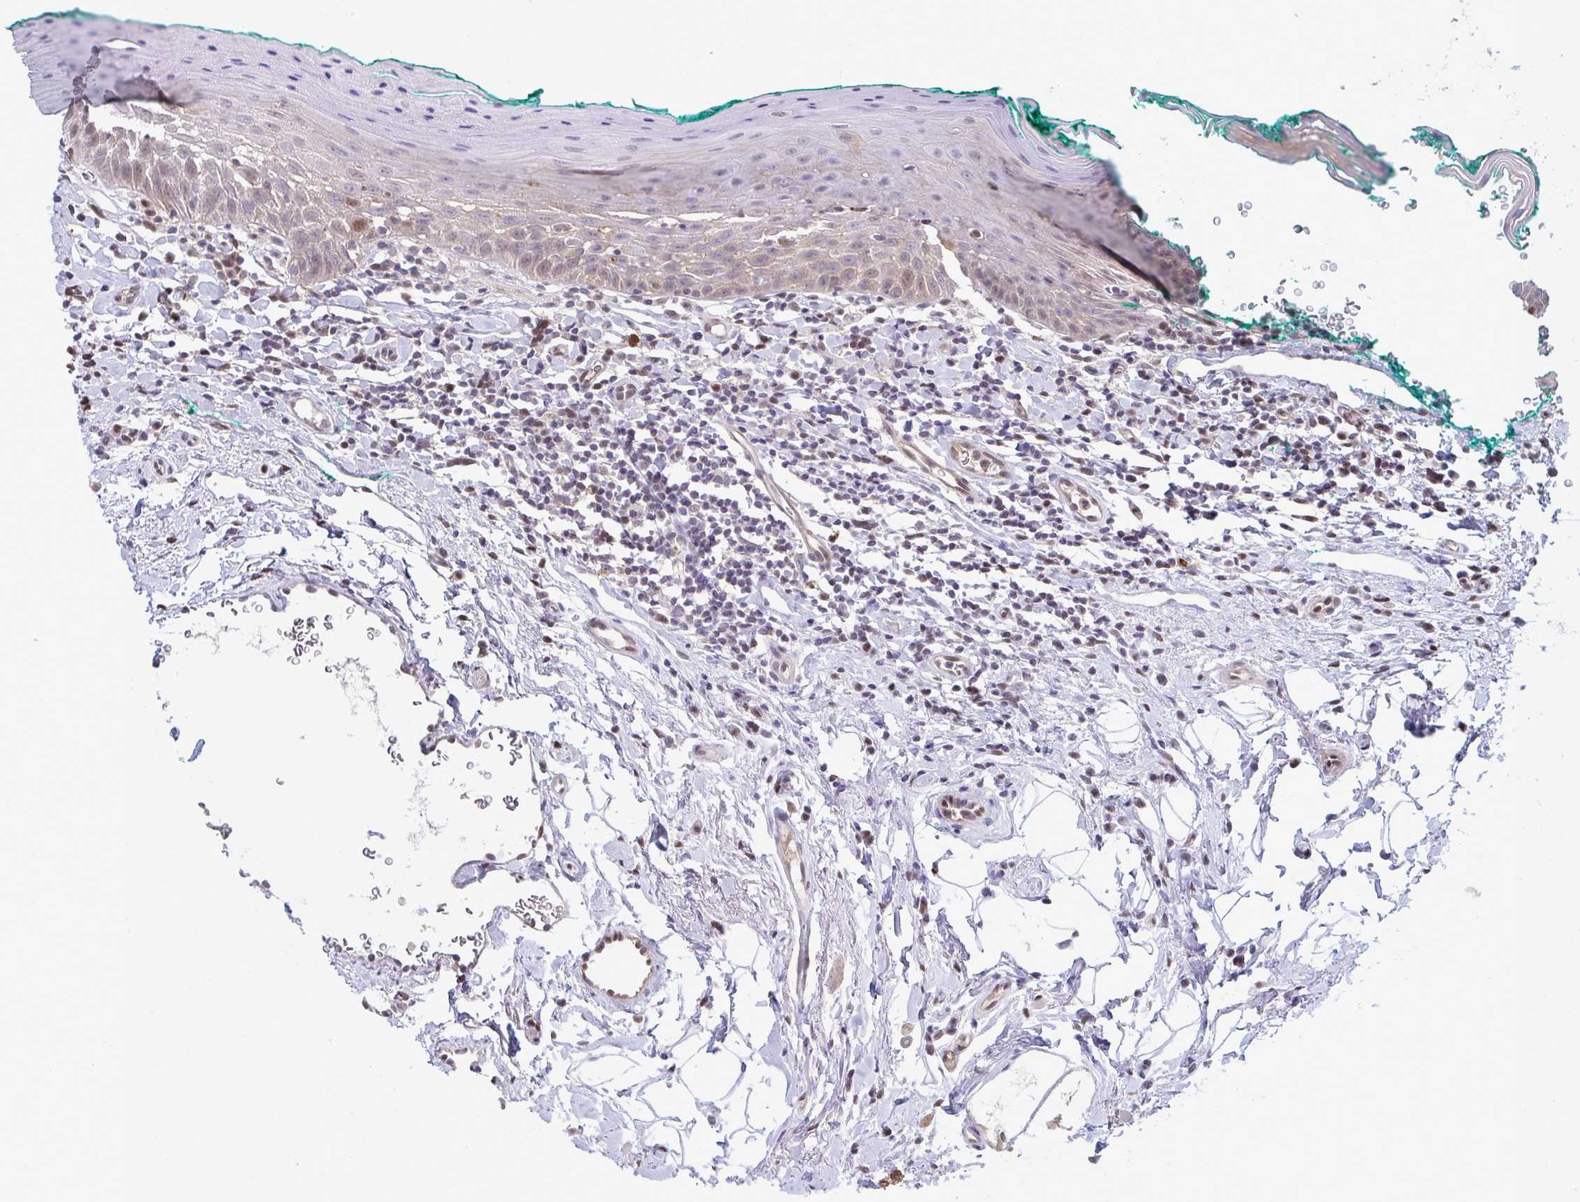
{"staining": {"intensity": "moderate", "quantity": "<25%", "location": "nuclear"}, "tissue": "oral mucosa", "cell_type": "Squamous epithelial cells", "image_type": "normal", "snomed": [{"axis": "morphology", "description": "Normal tissue, NOS"}, {"axis": "topography", "description": "Oral tissue"}, {"axis": "topography", "description": "Tounge, NOS"}], "caption": "Protein staining displays moderate nuclear expression in approximately <25% of squamous epithelial cells in benign oral mucosa. Immunohistochemistry stains the protein in brown and the nuclei are stained blue.", "gene": "ACD", "patient": {"sex": "male", "age": 83}}